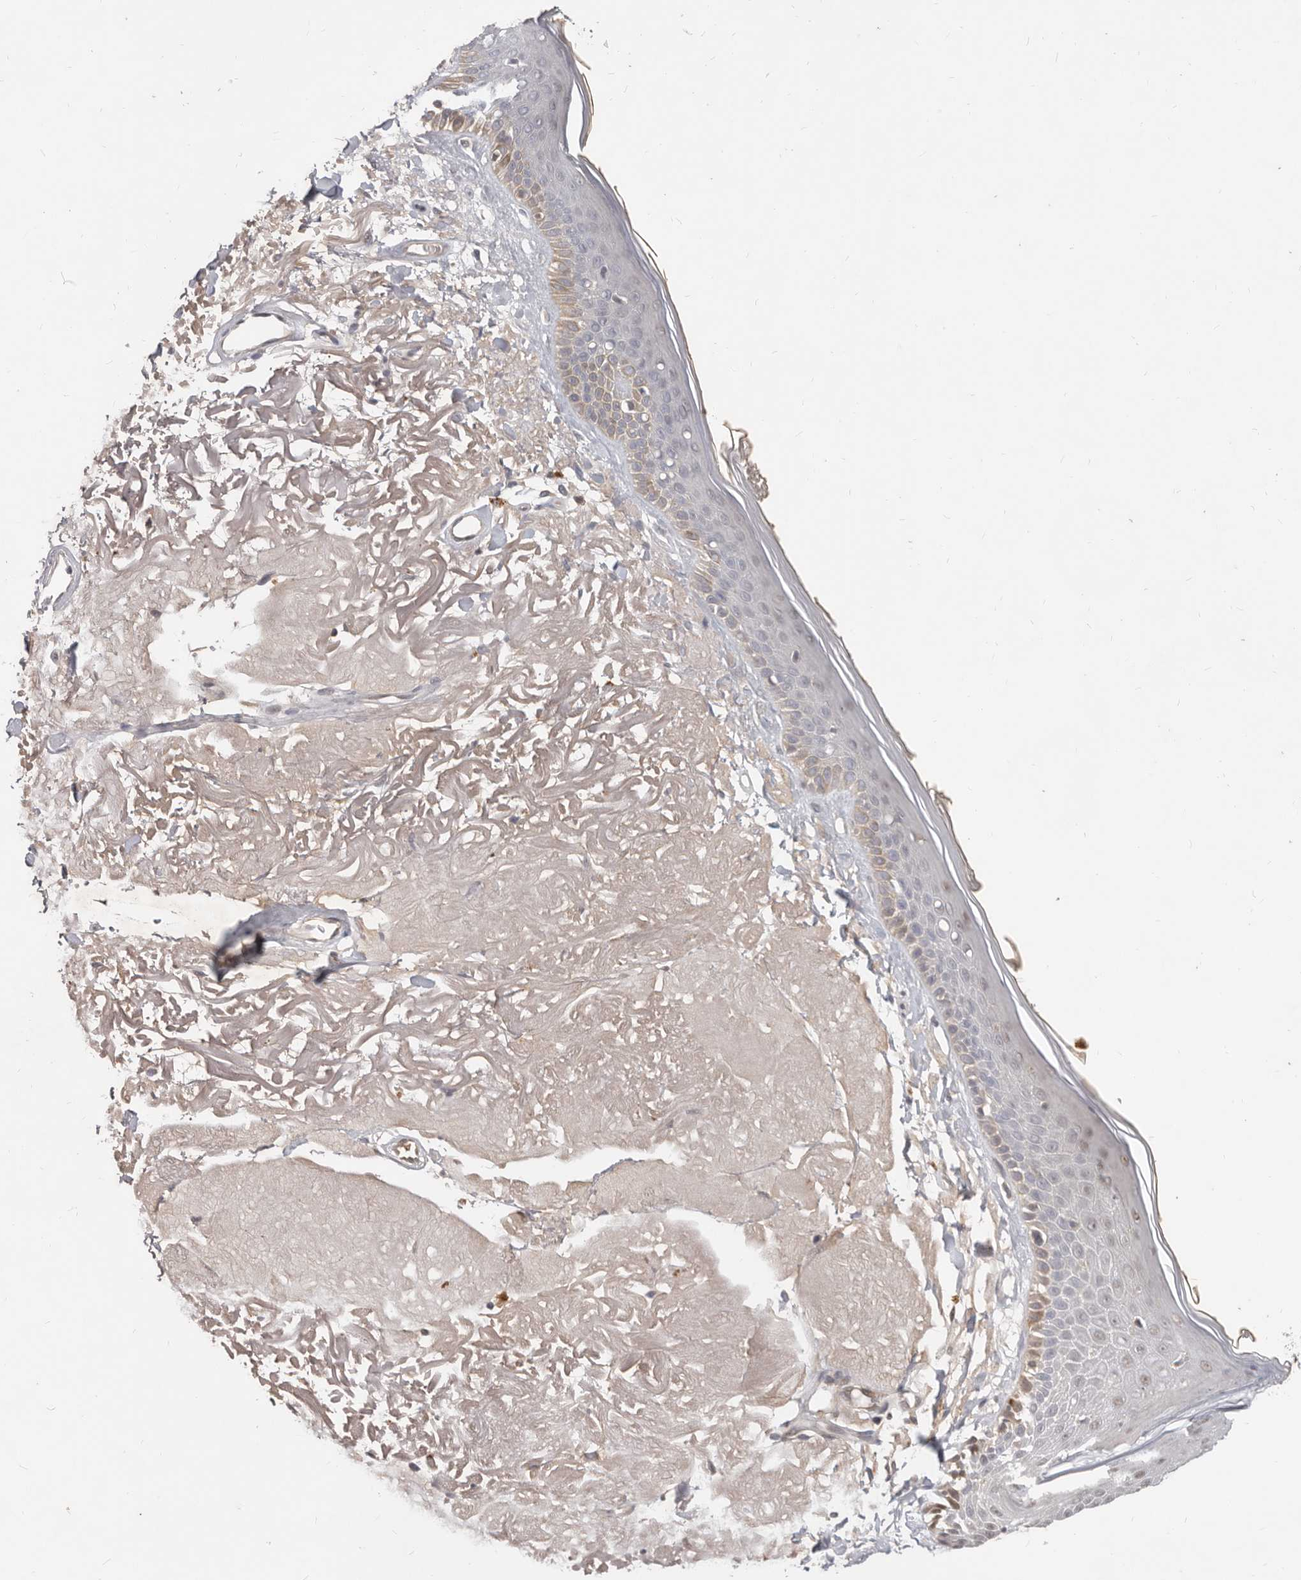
{"staining": {"intensity": "negative", "quantity": "none", "location": "none"}, "tissue": "skin", "cell_type": "Fibroblasts", "image_type": "normal", "snomed": [{"axis": "morphology", "description": "Normal tissue, NOS"}, {"axis": "topography", "description": "Skin"}, {"axis": "topography", "description": "Skeletal muscle"}], "caption": "High power microscopy micrograph of an IHC photomicrograph of unremarkable skin, revealing no significant staining in fibroblasts.", "gene": "USP49", "patient": {"sex": "male", "age": 83}}